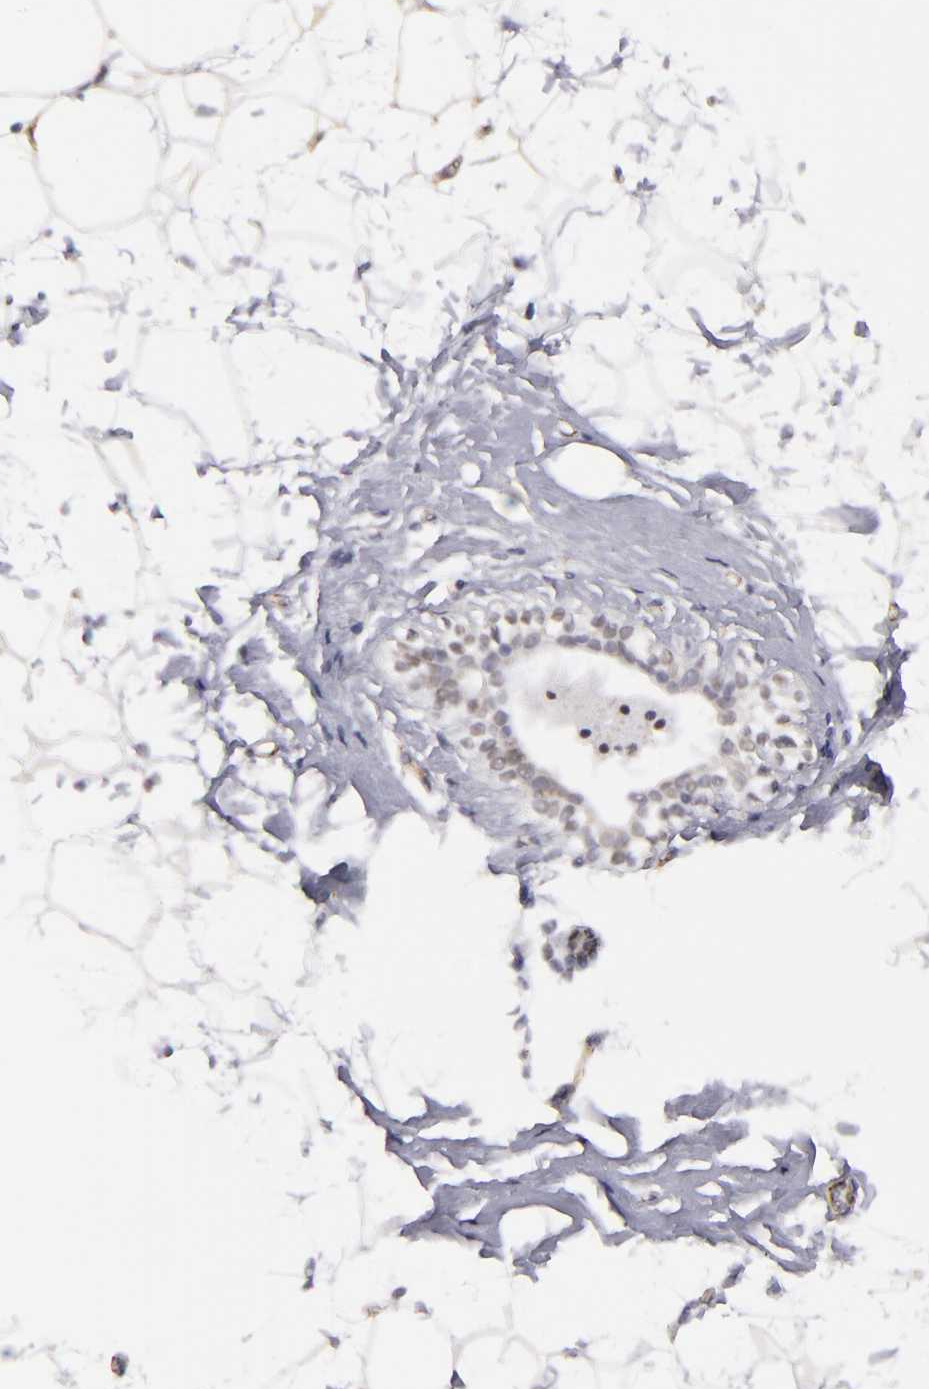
{"staining": {"intensity": "negative", "quantity": "none", "location": "none"}, "tissue": "adipose tissue", "cell_type": "Adipocytes", "image_type": "normal", "snomed": [{"axis": "morphology", "description": "Normal tissue, NOS"}, {"axis": "topography", "description": "Breast"}], "caption": "Unremarkable adipose tissue was stained to show a protein in brown. There is no significant positivity in adipocytes. The staining was performed using DAB (3,3'-diaminobenzidine) to visualize the protein expression in brown, while the nuclei were stained in blue with hematoxylin (Magnification: 20x).", "gene": "ZNF175", "patient": {"sex": "female", "age": 22}}